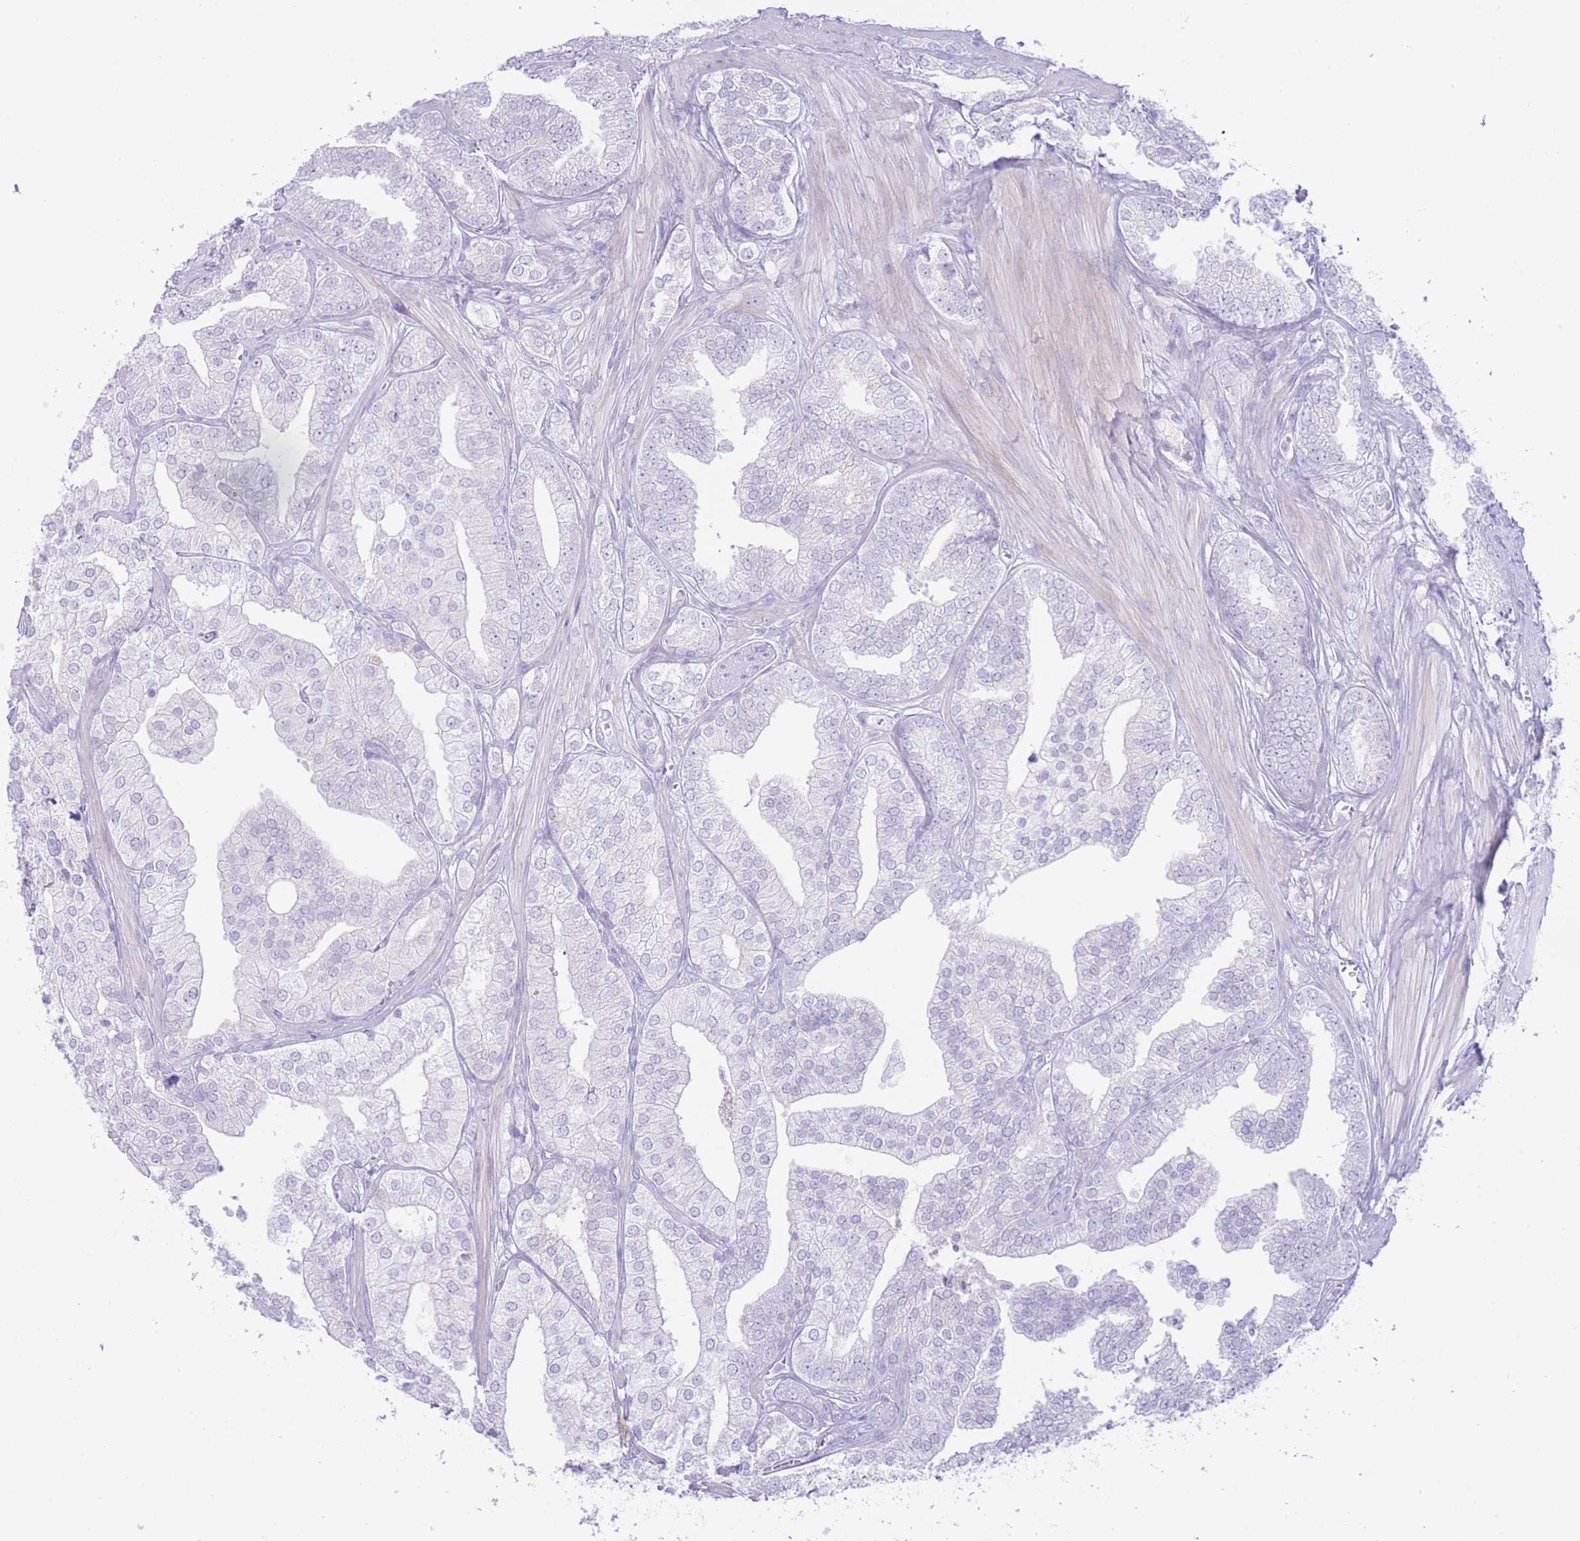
{"staining": {"intensity": "negative", "quantity": "none", "location": "none"}, "tissue": "prostate cancer", "cell_type": "Tumor cells", "image_type": "cancer", "snomed": [{"axis": "morphology", "description": "Adenocarcinoma, High grade"}, {"axis": "topography", "description": "Prostate"}], "caption": "The immunohistochemistry image has no significant positivity in tumor cells of high-grade adenocarcinoma (prostate) tissue.", "gene": "ZNF212", "patient": {"sex": "male", "age": 50}}